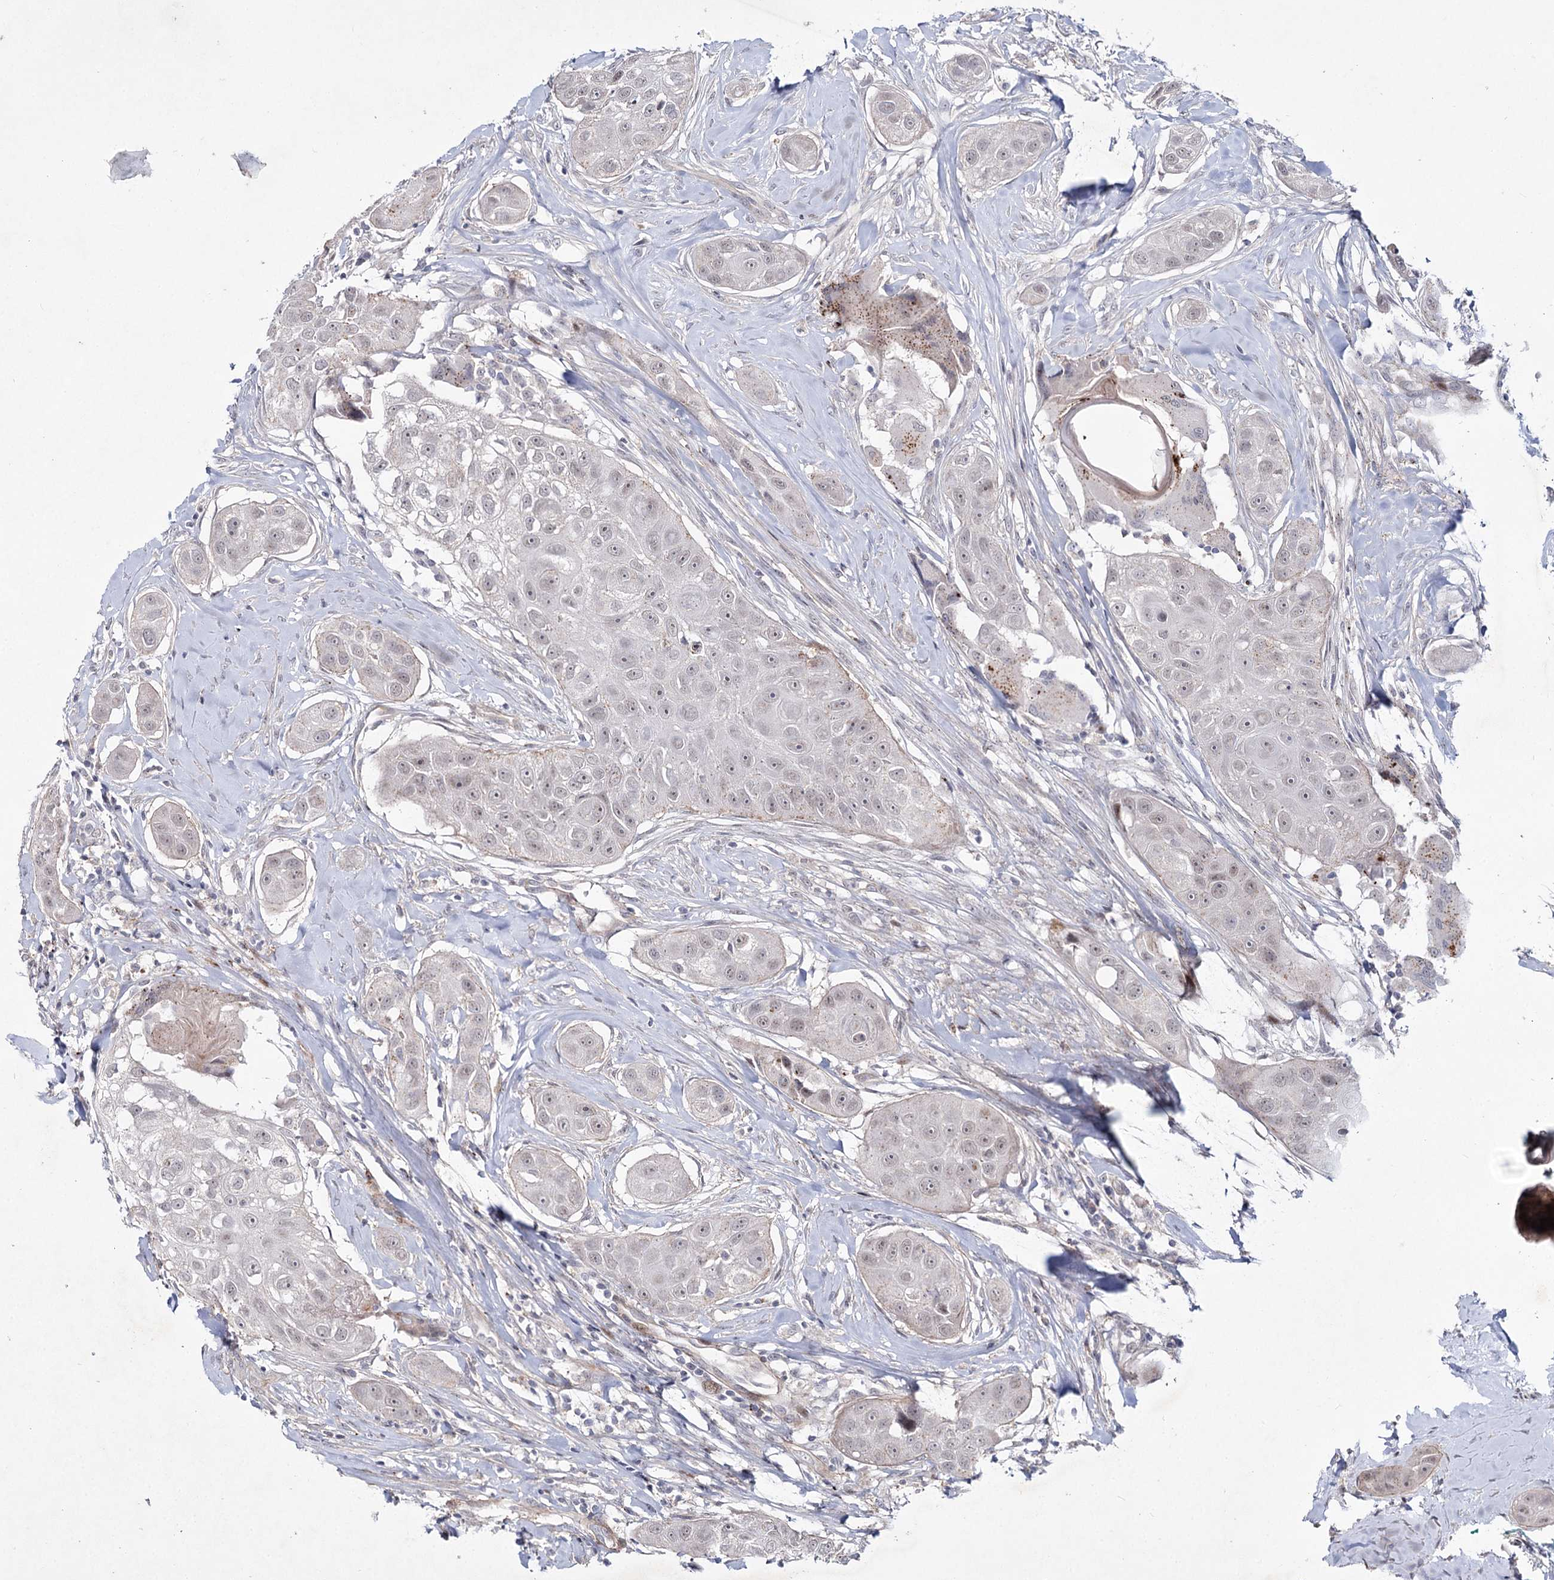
{"staining": {"intensity": "negative", "quantity": "none", "location": "none"}, "tissue": "head and neck cancer", "cell_type": "Tumor cells", "image_type": "cancer", "snomed": [{"axis": "morphology", "description": "Normal tissue, NOS"}, {"axis": "morphology", "description": "Squamous cell carcinoma, NOS"}, {"axis": "topography", "description": "Skeletal muscle"}, {"axis": "topography", "description": "Head-Neck"}], "caption": "The image demonstrates no significant staining in tumor cells of head and neck squamous cell carcinoma. (DAB (3,3'-diaminobenzidine) immunohistochemistry (IHC), high magnification).", "gene": "ATL2", "patient": {"sex": "male", "age": 51}}